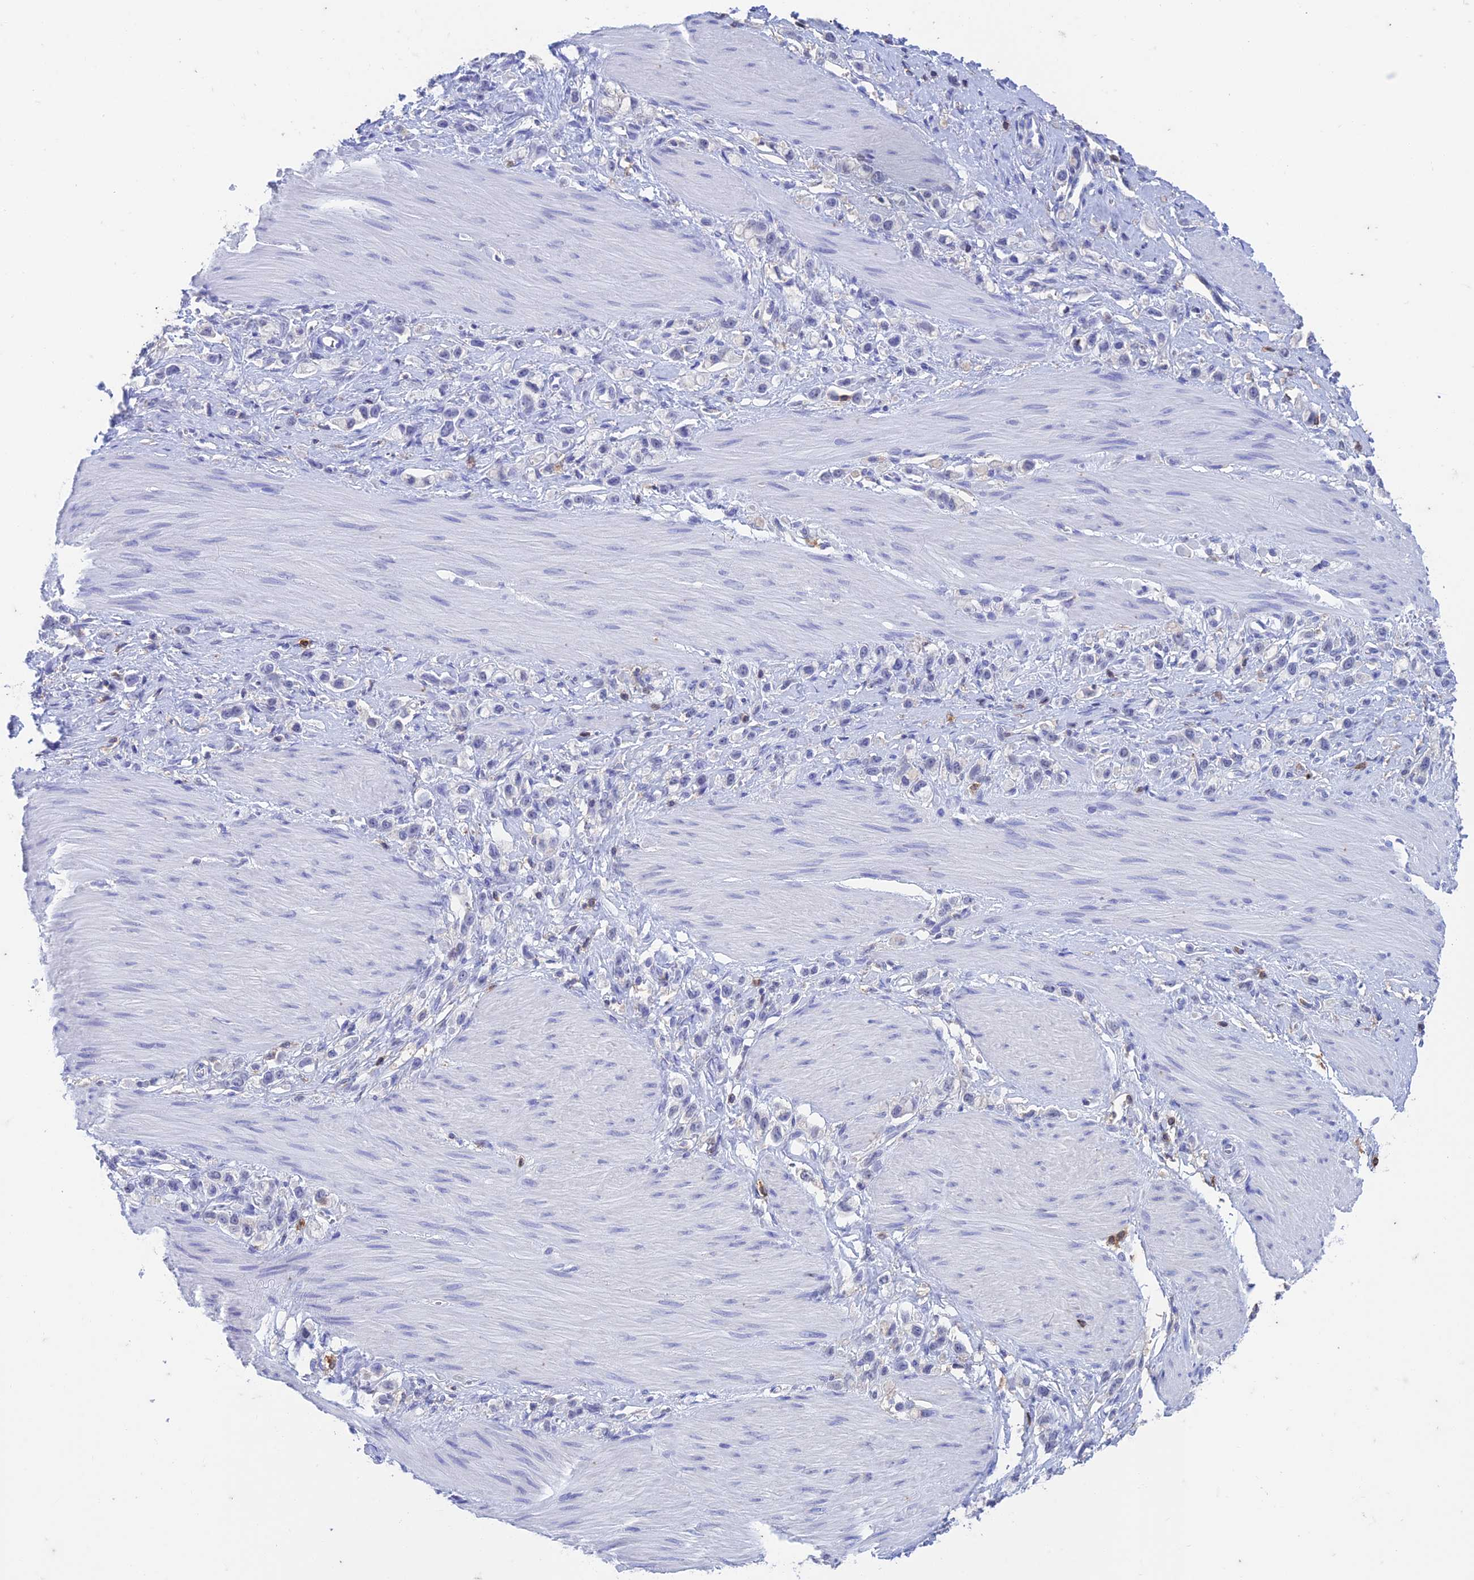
{"staining": {"intensity": "negative", "quantity": "none", "location": "none"}, "tissue": "stomach cancer", "cell_type": "Tumor cells", "image_type": "cancer", "snomed": [{"axis": "morphology", "description": "Adenocarcinoma, NOS"}, {"axis": "topography", "description": "Stomach"}], "caption": "This is an IHC photomicrograph of human stomach cancer (adenocarcinoma). There is no positivity in tumor cells.", "gene": "FGF7", "patient": {"sex": "female", "age": 65}}